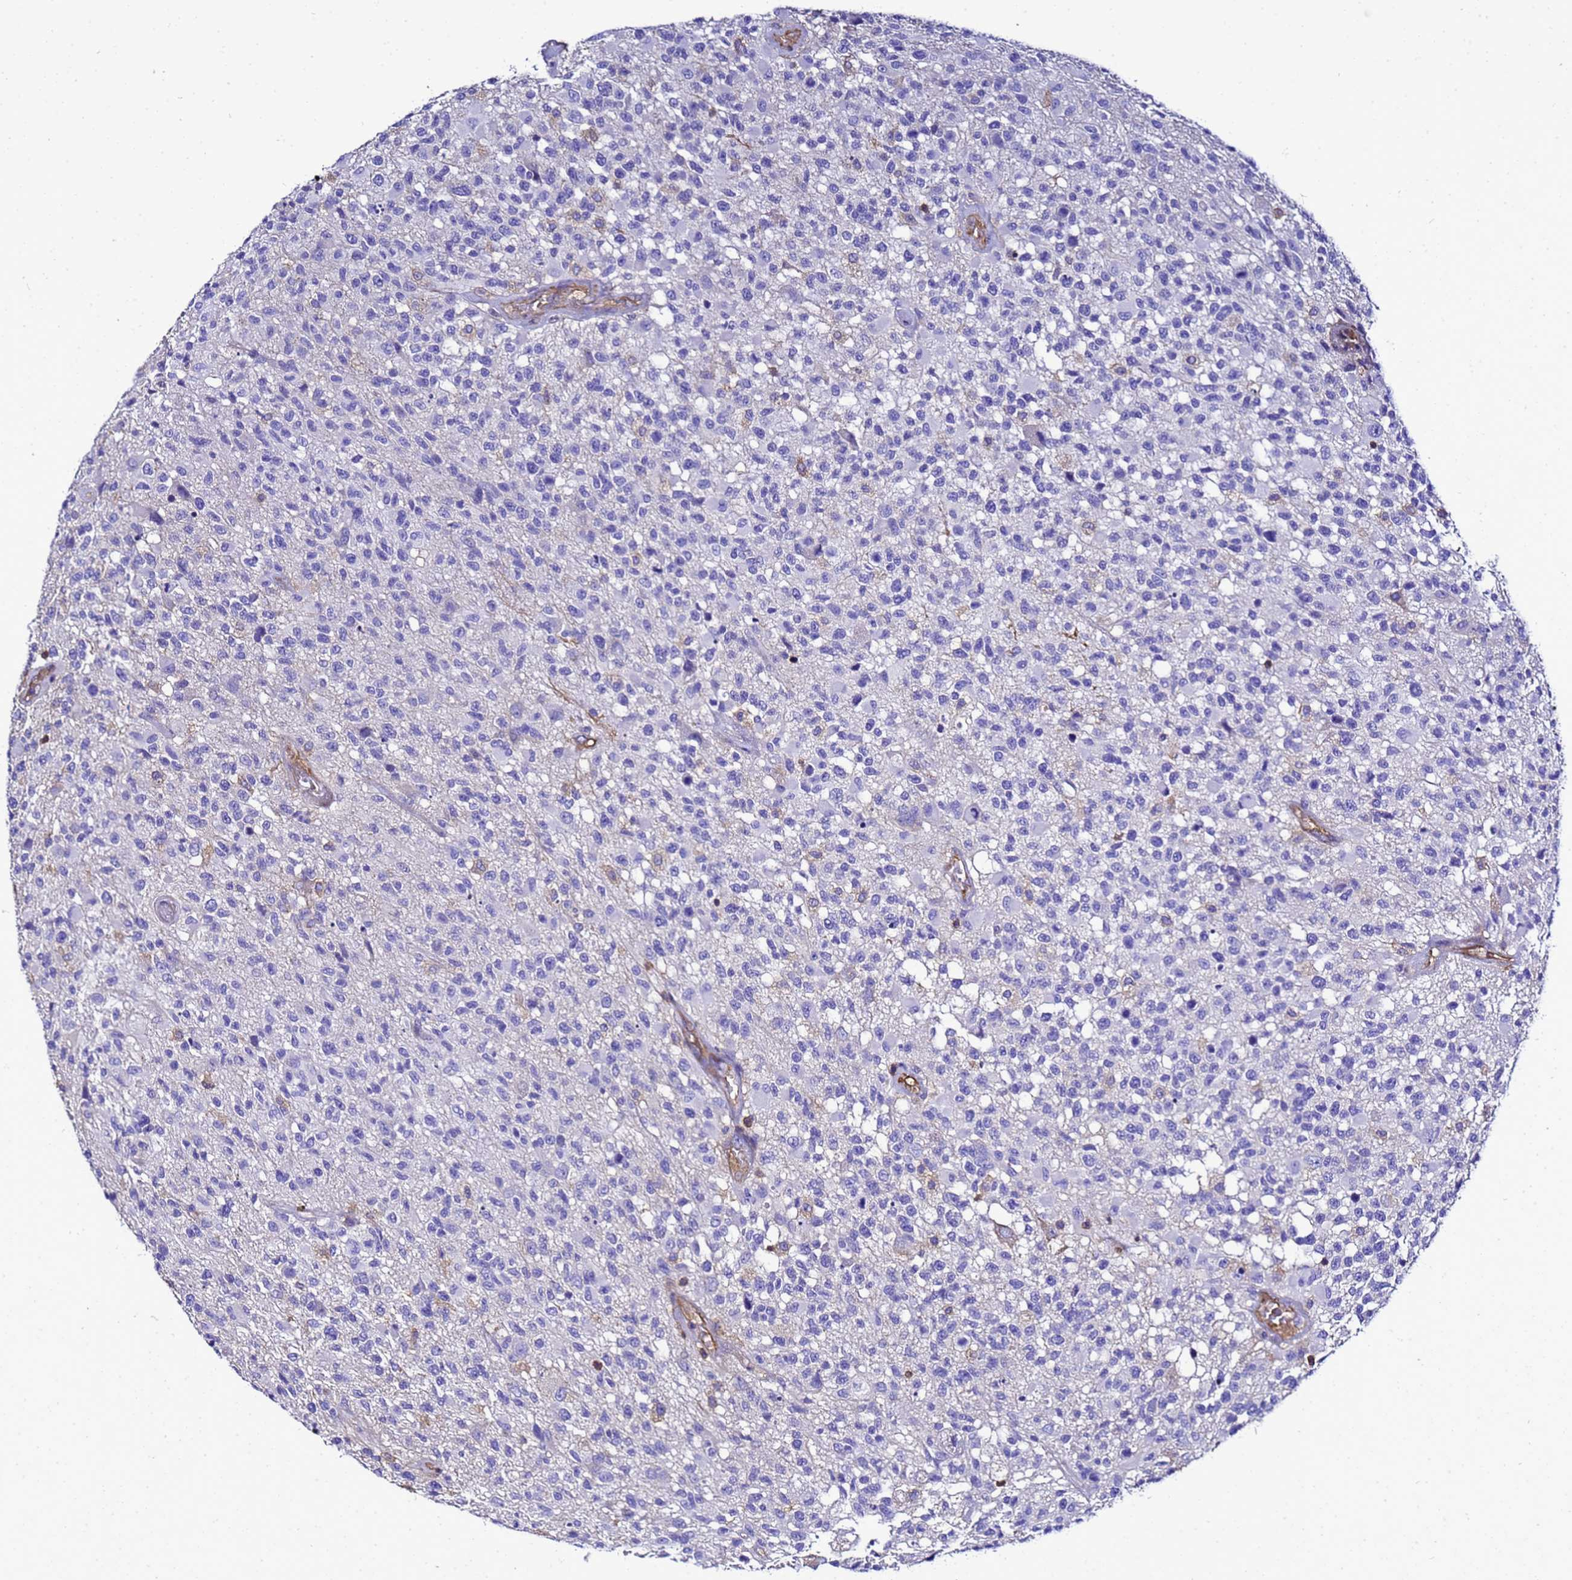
{"staining": {"intensity": "negative", "quantity": "none", "location": "none"}, "tissue": "glioma", "cell_type": "Tumor cells", "image_type": "cancer", "snomed": [{"axis": "morphology", "description": "Glioma, malignant, High grade"}, {"axis": "morphology", "description": "Glioblastoma, NOS"}, {"axis": "topography", "description": "Brain"}], "caption": "A histopathology image of human malignant high-grade glioma is negative for staining in tumor cells. (Stains: DAB (3,3'-diaminobenzidine) immunohistochemistry (IHC) with hematoxylin counter stain, Microscopy: brightfield microscopy at high magnification).", "gene": "MYL12A", "patient": {"sex": "male", "age": 60}}